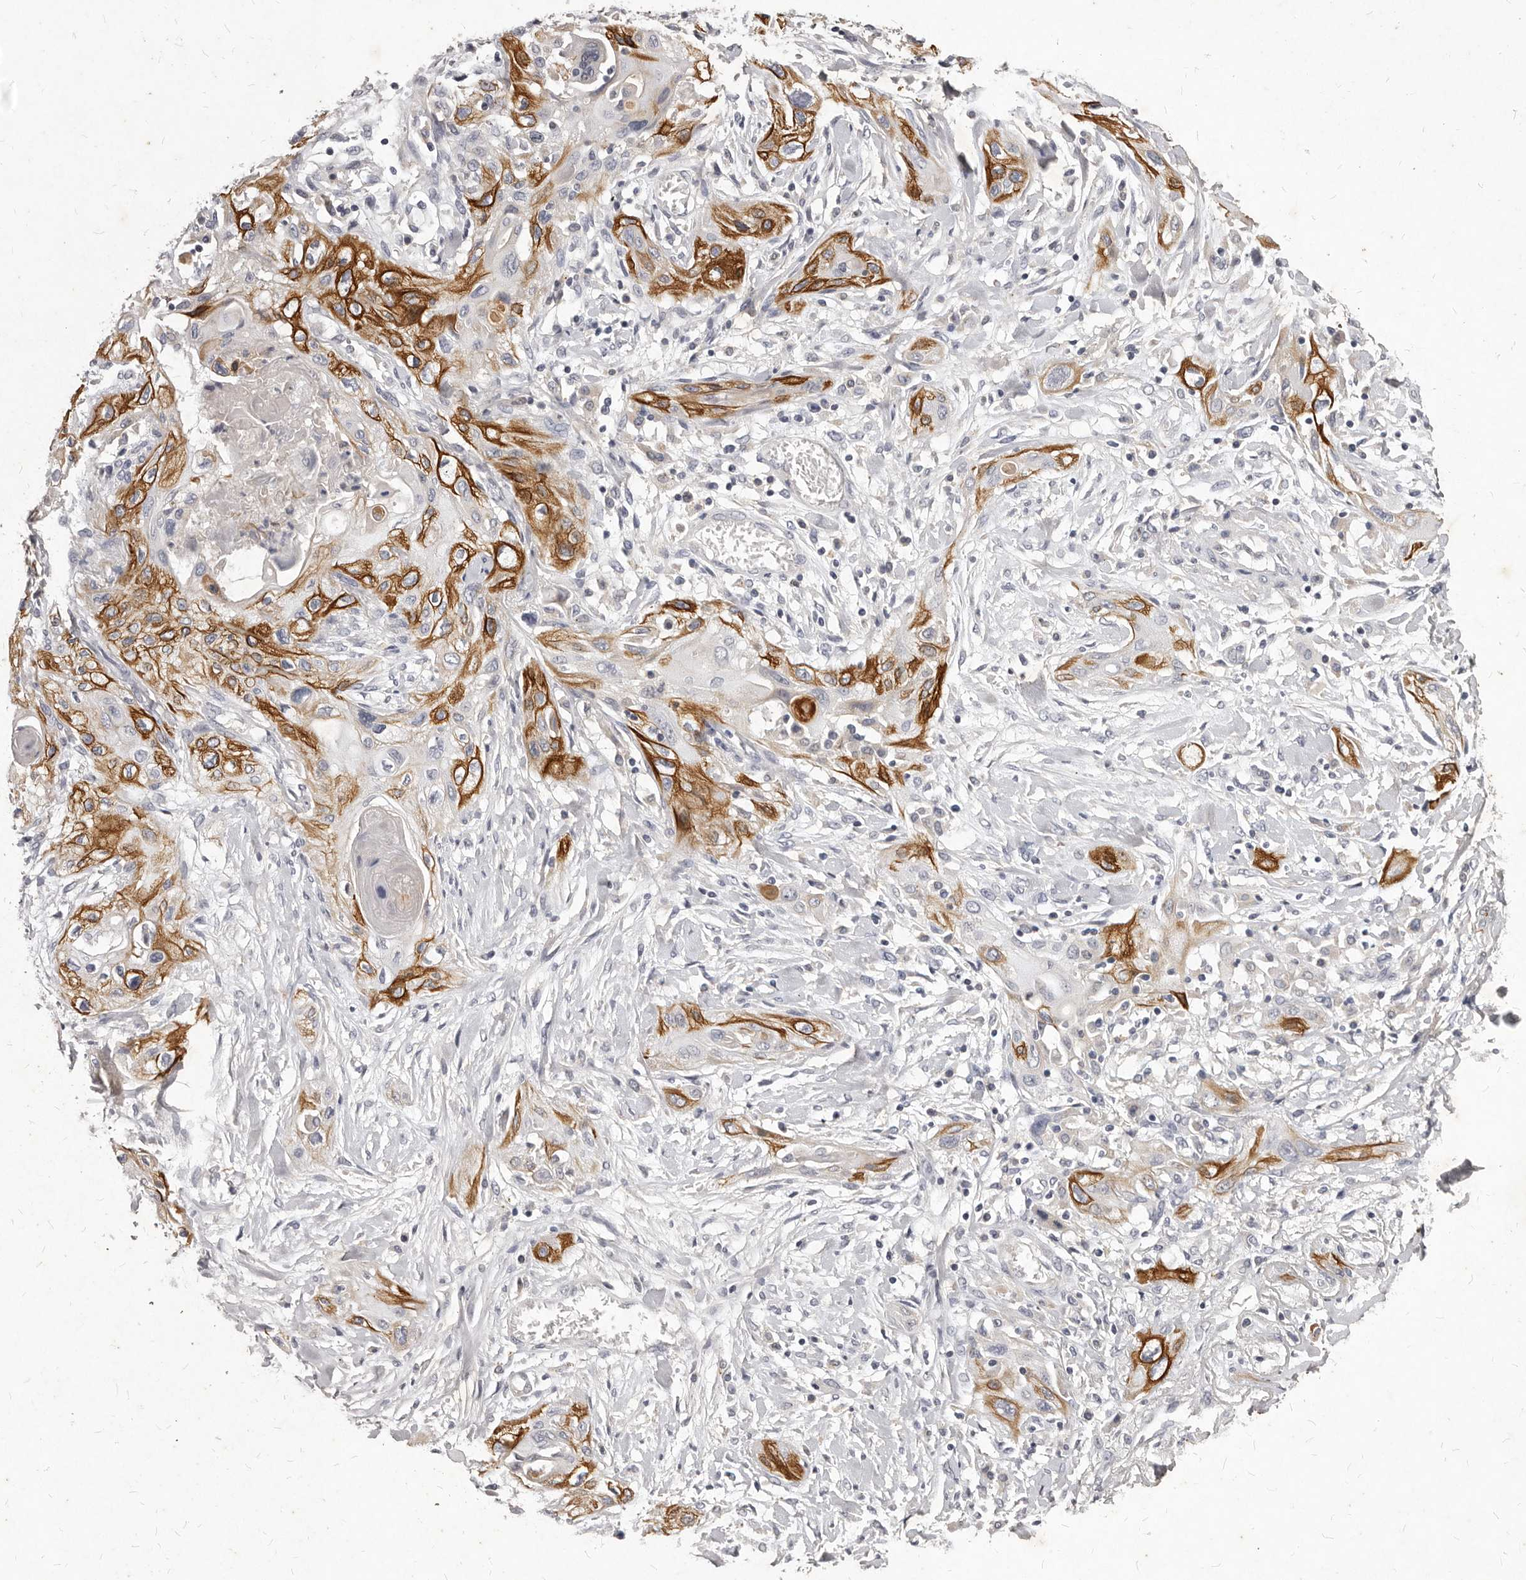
{"staining": {"intensity": "strong", "quantity": ">75%", "location": "cytoplasmic/membranous"}, "tissue": "lung cancer", "cell_type": "Tumor cells", "image_type": "cancer", "snomed": [{"axis": "morphology", "description": "Squamous cell carcinoma, NOS"}, {"axis": "topography", "description": "Lung"}], "caption": "Immunohistochemical staining of squamous cell carcinoma (lung) demonstrates high levels of strong cytoplasmic/membranous staining in about >75% of tumor cells.", "gene": "GPRC5C", "patient": {"sex": "female", "age": 47}}